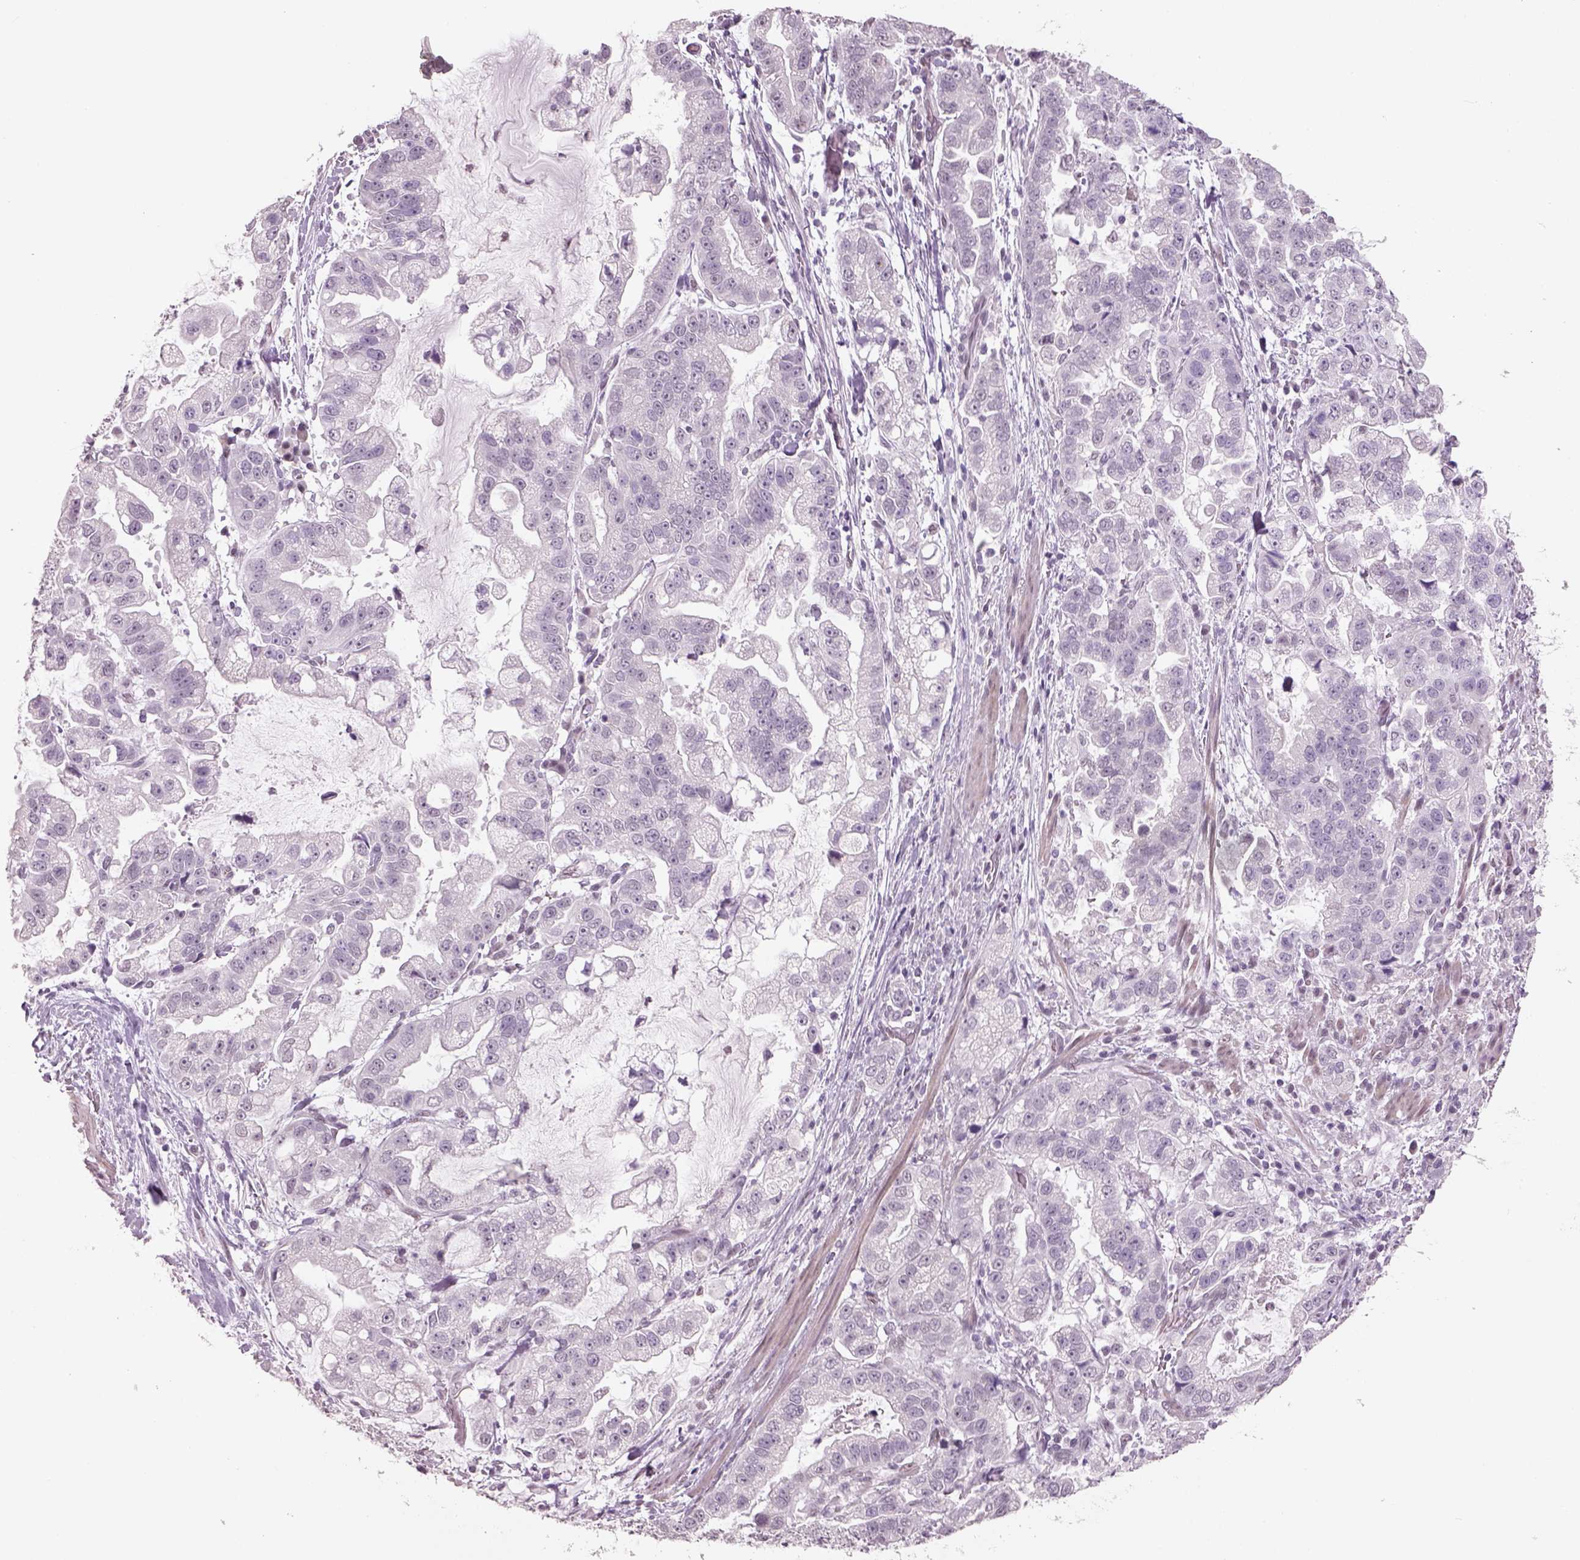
{"staining": {"intensity": "negative", "quantity": "none", "location": "none"}, "tissue": "stomach cancer", "cell_type": "Tumor cells", "image_type": "cancer", "snomed": [{"axis": "morphology", "description": "Adenocarcinoma, NOS"}, {"axis": "topography", "description": "Stomach"}], "caption": "DAB immunohistochemical staining of human stomach adenocarcinoma displays no significant positivity in tumor cells. (DAB (3,3'-diaminobenzidine) immunohistochemistry, high magnification).", "gene": "NAT8", "patient": {"sex": "male", "age": 59}}